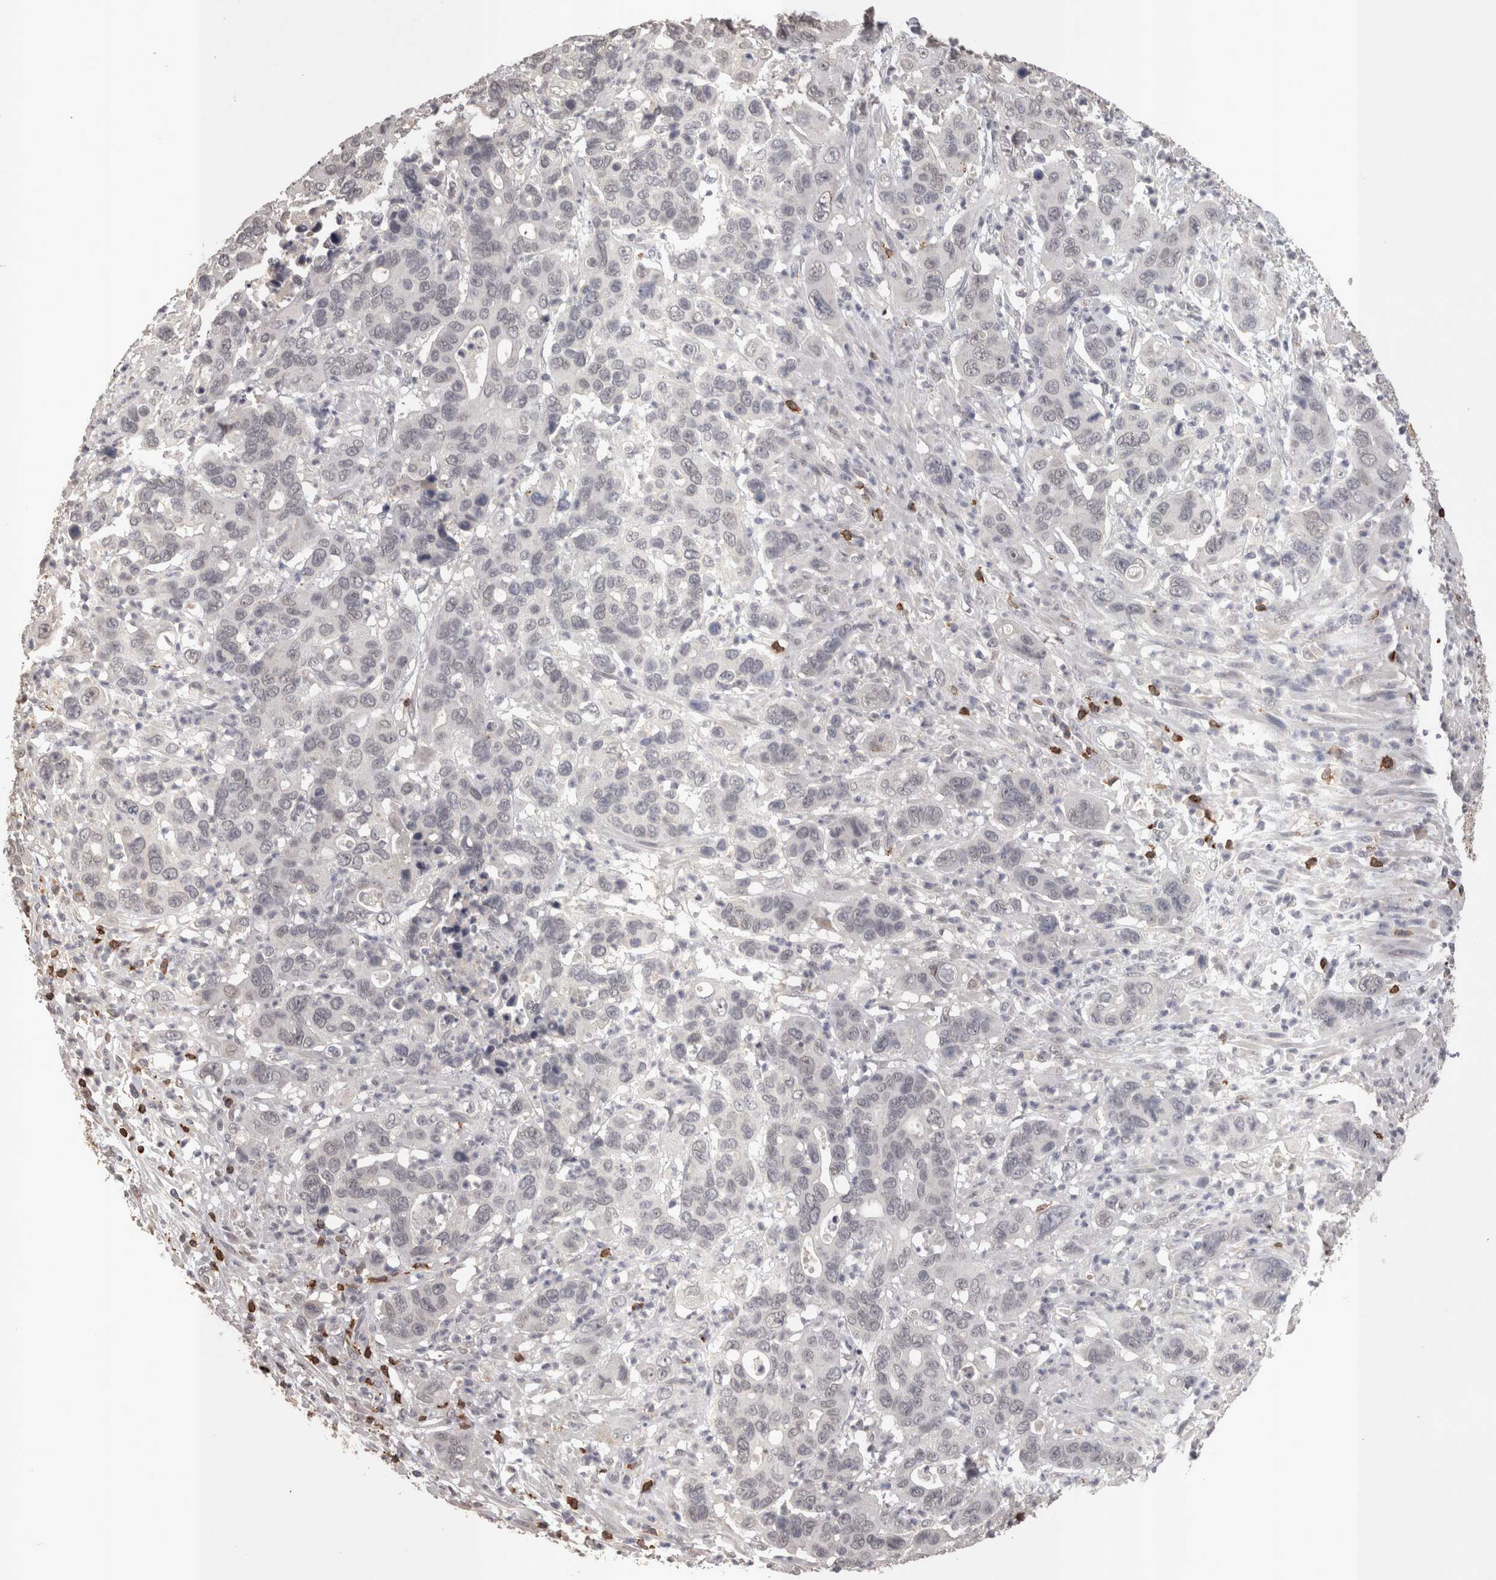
{"staining": {"intensity": "weak", "quantity": "<25%", "location": "nuclear"}, "tissue": "pancreatic cancer", "cell_type": "Tumor cells", "image_type": "cancer", "snomed": [{"axis": "morphology", "description": "Adenocarcinoma, NOS"}, {"axis": "topography", "description": "Pancreas"}], "caption": "An IHC histopathology image of pancreatic adenocarcinoma is shown. There is no staining in tumor cells of pancreatic adenocarcinoma.", "gene": "SKAP1", "patient": {"sex": "female", "age": 71}}